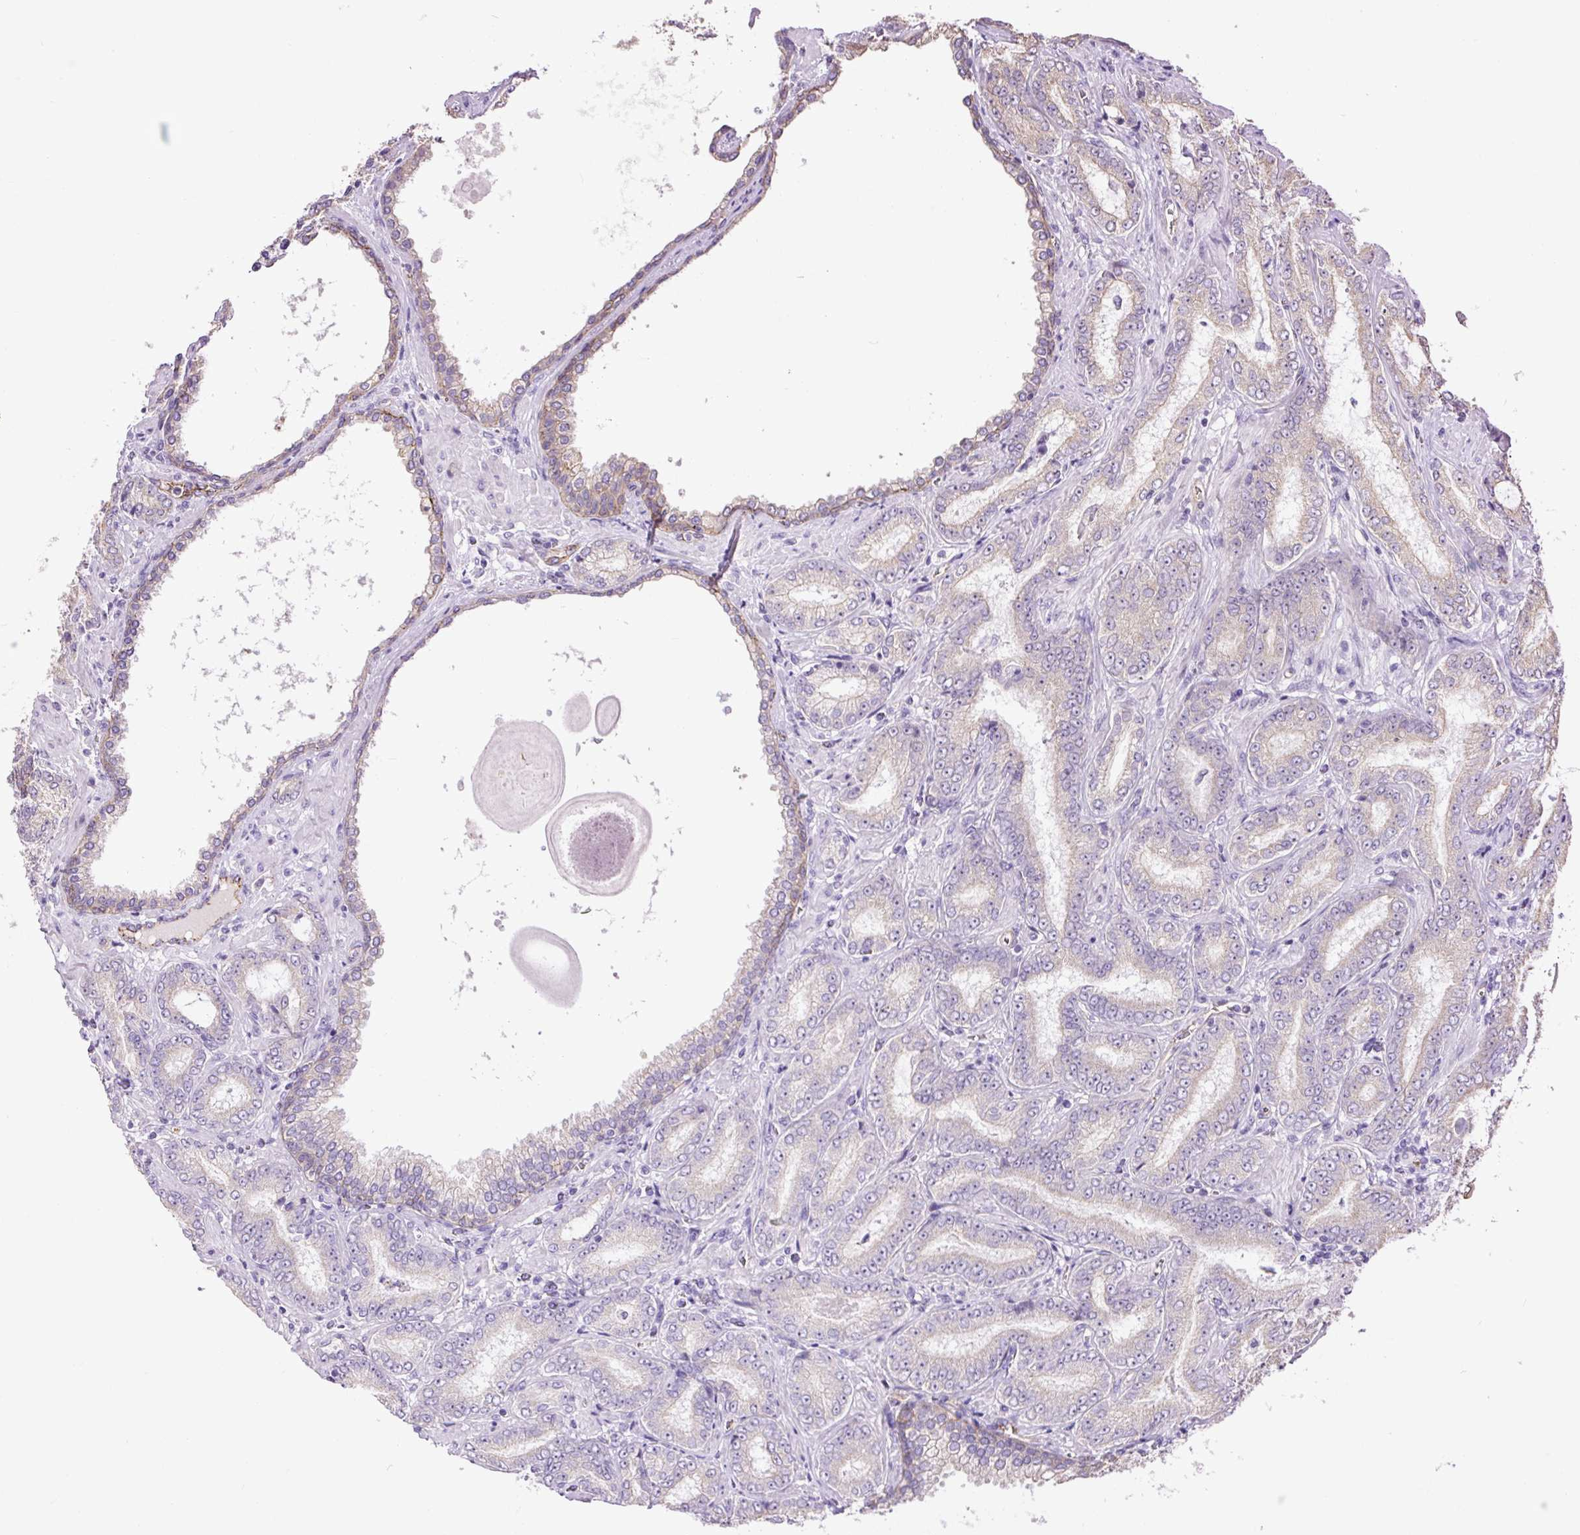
{"staining": {"intensity": "negative", "quantity": "none", "location": "none"}, "tissue": "prostate cancer", "cell_type": "Tumor cells", "image_type": "cancer", "snomed": [{"axis": "morphology", "description": "Adenocarcinoma, High grade"}, {"axis": "topography", "description": "Prostate"}], "caption": "Tumor cells are negative for brown protein staining in prostate cancer (high-grade adenocarcinoma). The staining was performed using DAB to visualize the protein expression in brown, while the nuclei were stained in blue with hematoxylin (Magnification: 20x).", "gene": "MAGEB16", "patient": {"sex": "male", "age": 72}}